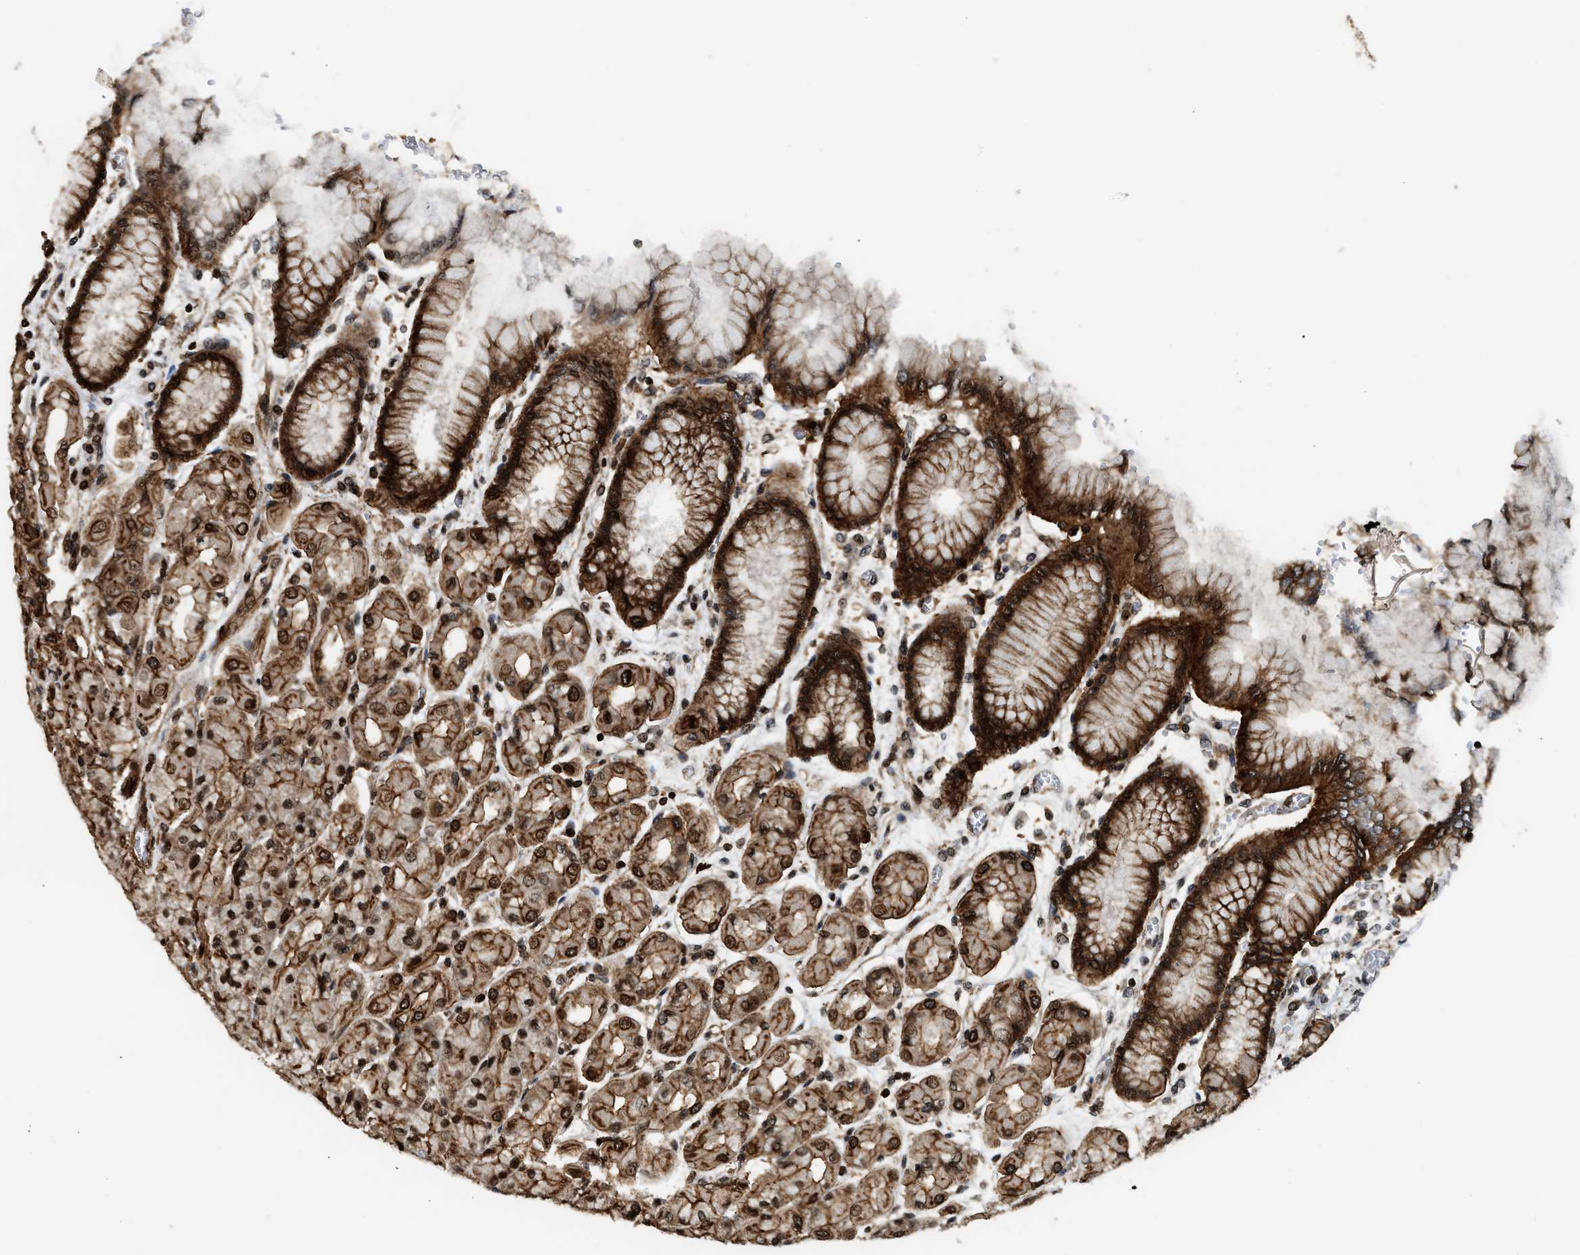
{"staining": {"intensity": "strong", "quantity": ">75%", "location": "cytoplasmic/membranous,nuclear"}, "tissue": "stomach", "cell_type": "Glandular cells", "image_type": "normal", "snomed": [{"axis": "morphology", "description": "Normal tissue, NOS"}, {"axis": "topography", "description": "Stomach, upper"}], "caption": "Brown immunohistochemical staining in normal human stomach shows strong cytoplasmic/membranous,nuclear staining in about >75% of glandular cells.", "gene": "MDM2", "patient": {"sex": "female", "age": 56}}